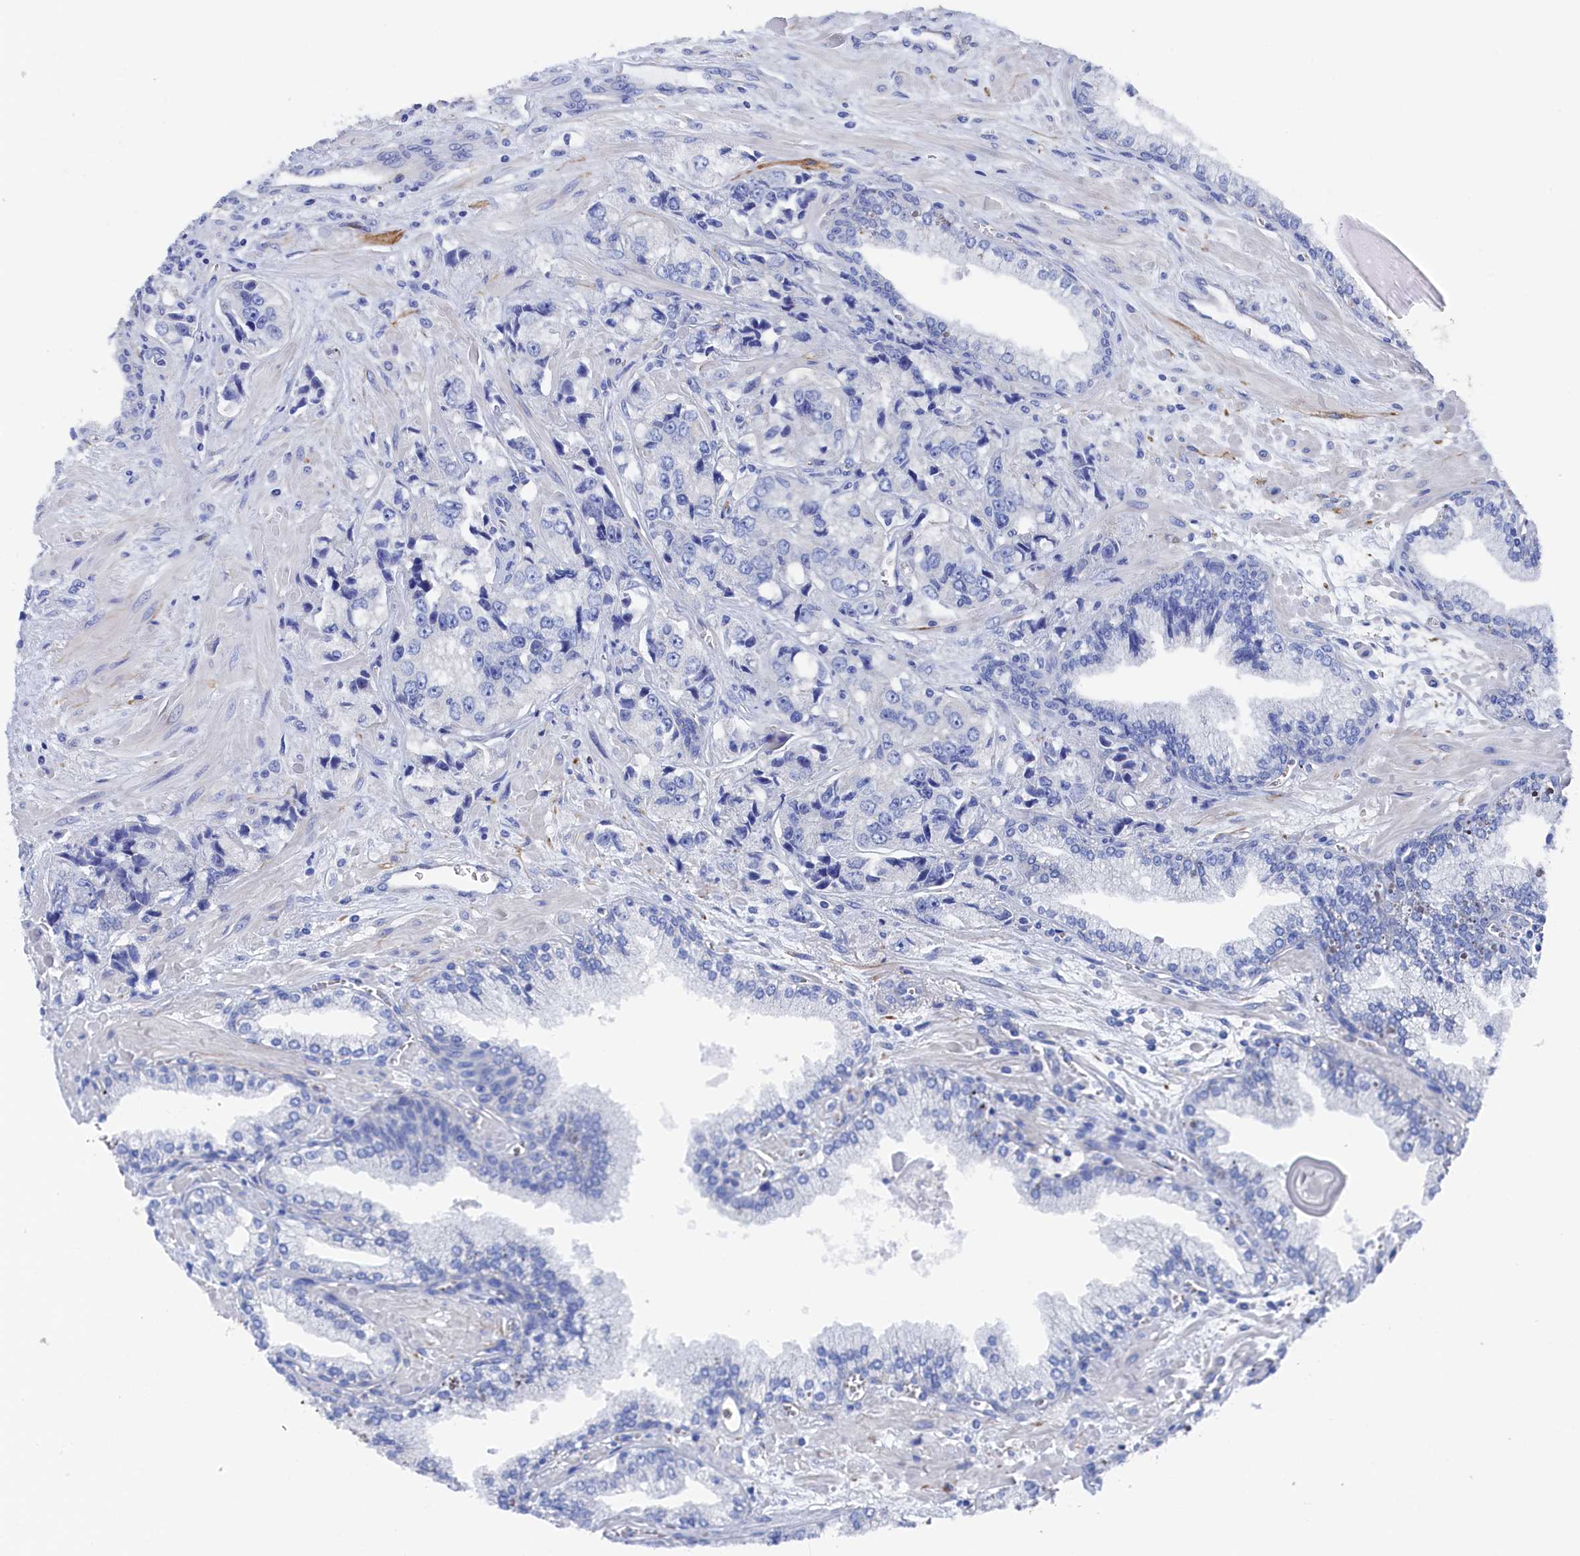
{"staining": {"intensity": "negative", "quantity": "none", "location": "none"}, "tissue": "prostate cancer", "cell_type": "Tumor cells", "image_type": "cancer", "snomed": [{"axis": "morphology", "description": "Adenocarcinoma, High grade"}, {"axis": "topography", "description": "Prostate"}], "caption": "Human adenocarcinoma (high-grade) (prostate) stained for a protein using IHC shows no positivity in tumor cells.", "gene": "TMOD2", "patient": {"sex": "male", "age": 74}}